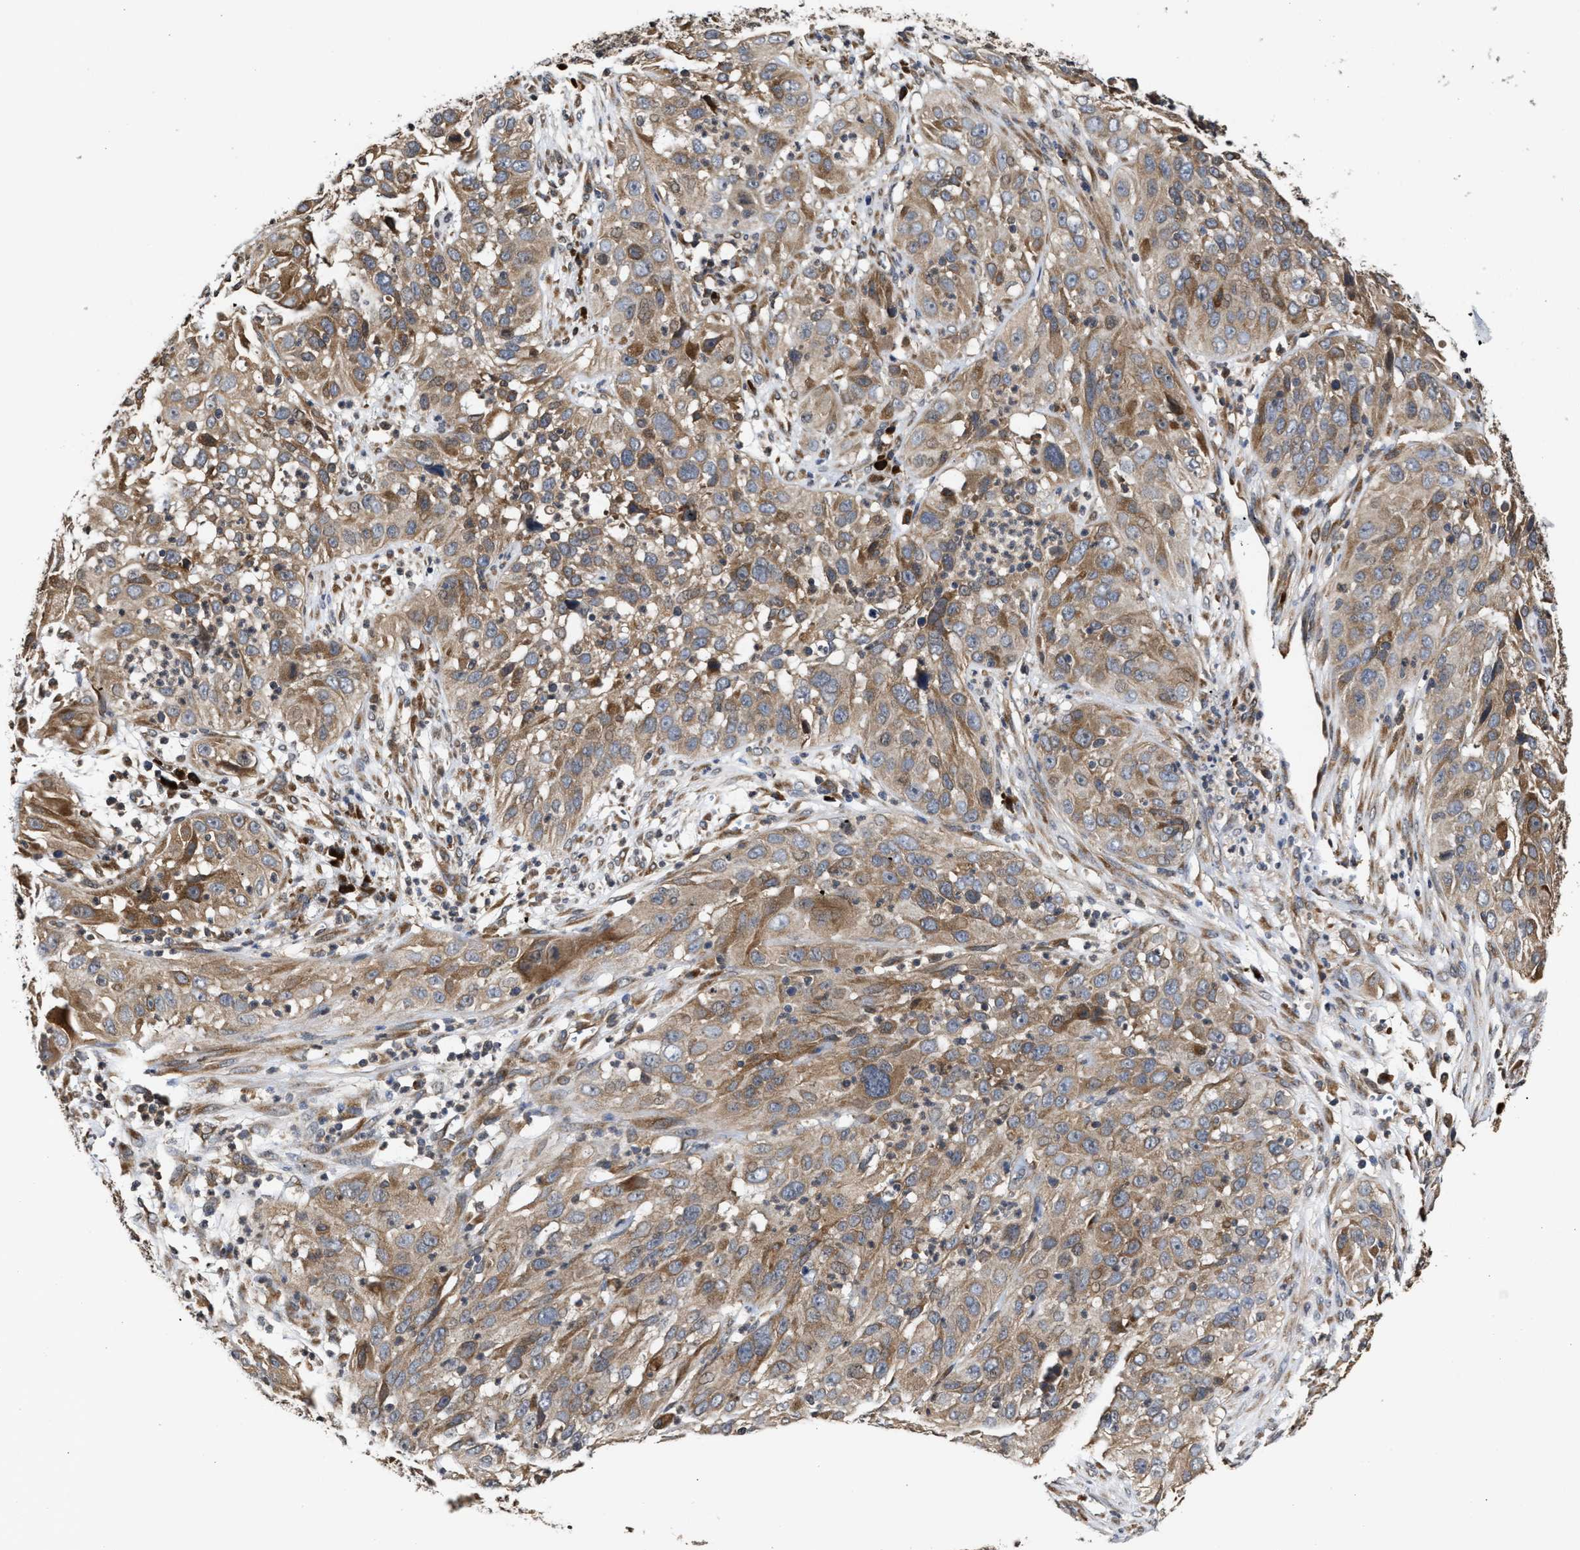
{"staining": {"intensity": "moderate", "quantity": ">75%", "location": "cytoplasmic/membranous"}, "tissue": "cervical cancer", "cell_type": "Tumor cells", "image_type": "cancer", "snomed": [{"axis": "morphology", "description": "Squamous cell carcinoma, NOS"}, {"axis": "topography", "description": "Cervix"}], "caption": "Squamous cell carcinoma (cervical) tissue shows moderate cytoplasmic/membranous positivity in about >75% of tumor cells", "gene": "SAR1A", "patient": {"sex": "female", "age": 32}}